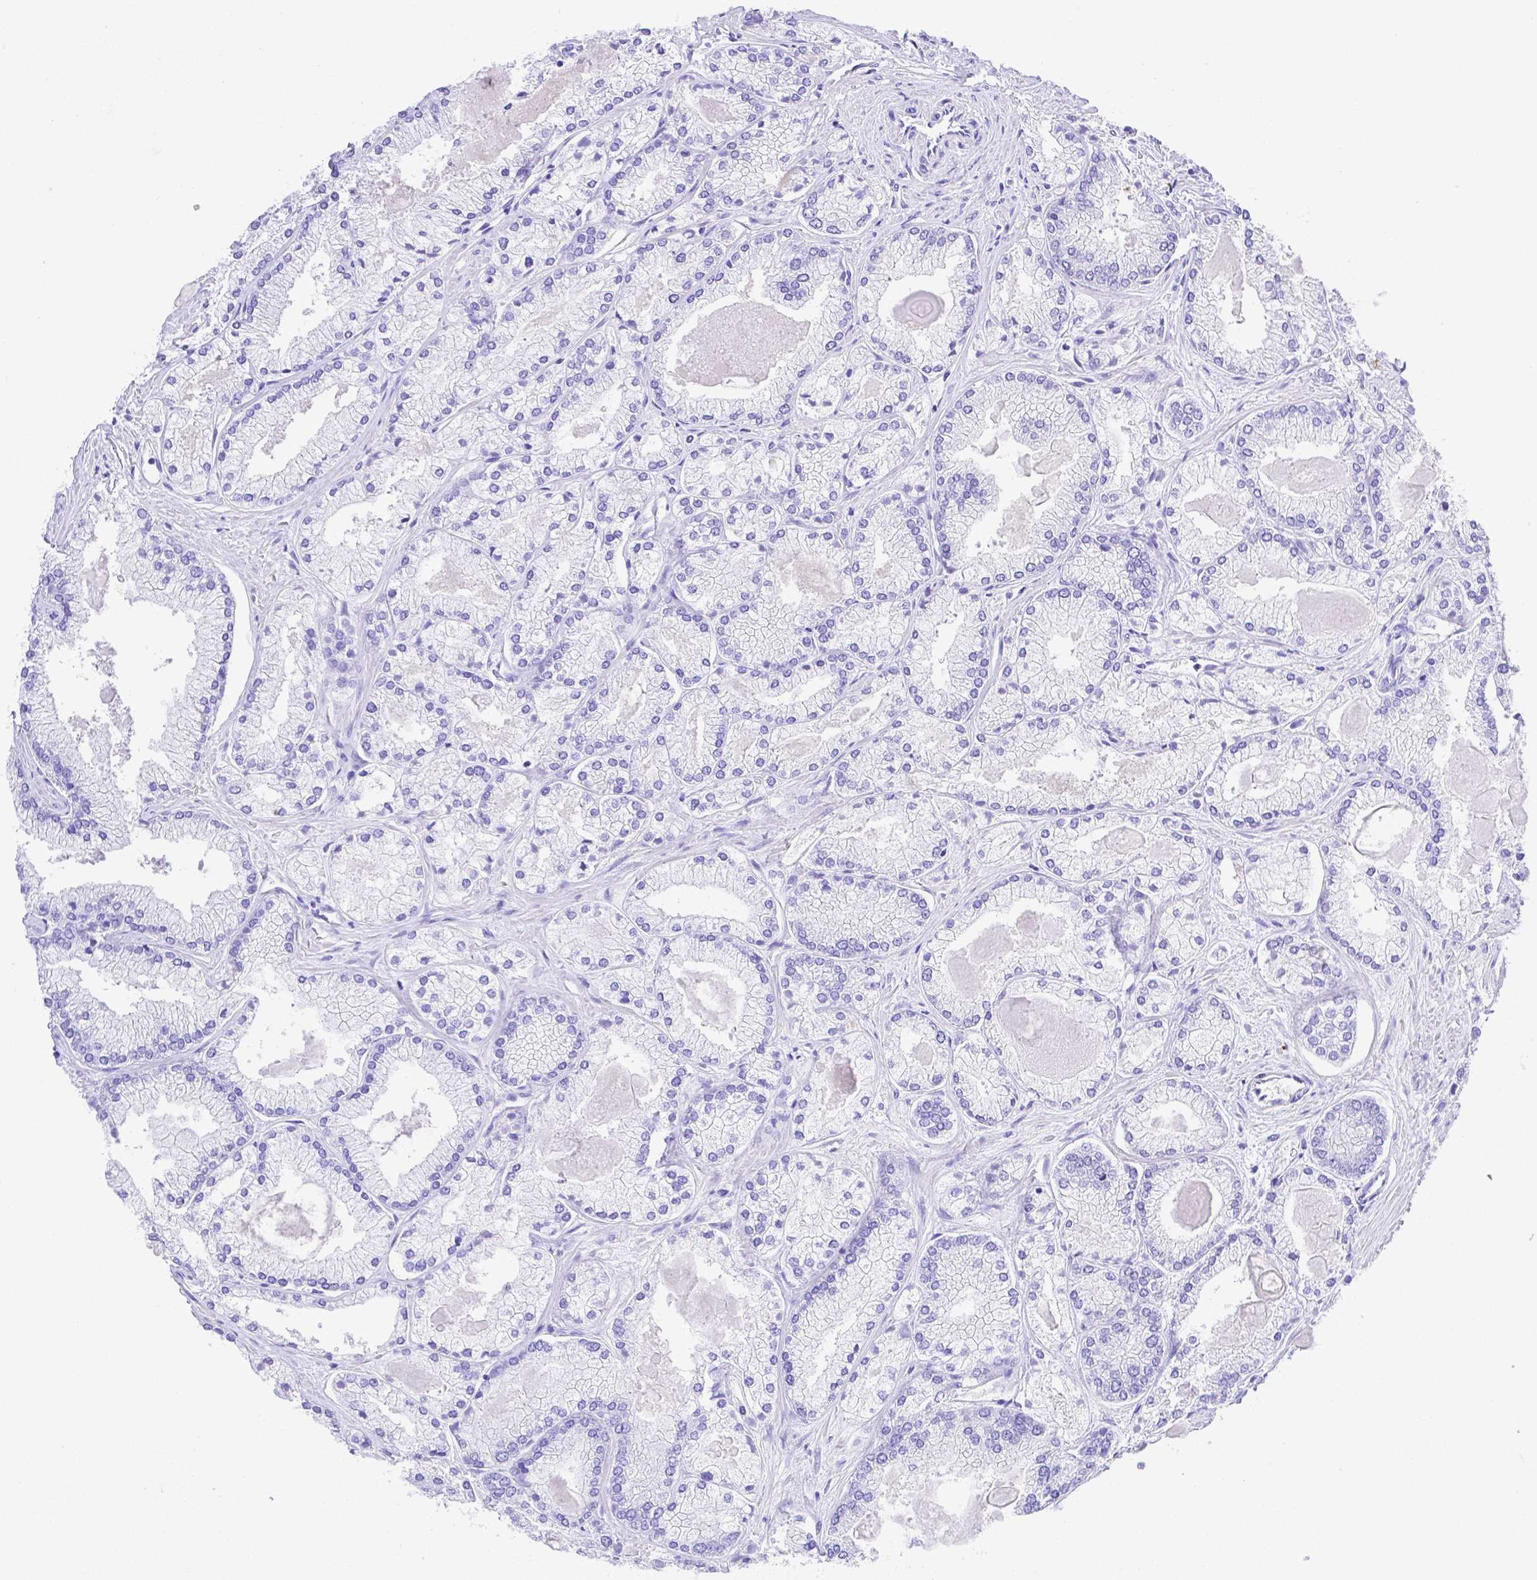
{"staining": {"intensity": "negative", "quantity": "none", "location": "none"}, "tissue": "prostate cancer", "cell_type": "Tumor cells", "image_type": "cancer", "snomed": [{"axis": "morphology", "description": "Adenocarcinoma, High grade"}, {"axis": "topography", "description": "Prostate"}], "caption": "Immunohistochemistry (IHC) of adenocarcinoma (high-grade) (prostate) displays no expression in tumor cells. (DAB (3,3'-diaminobenzidine) immunohistochemistry (IHC) visualized using brightfield microscopy, high magnification).", "gene": "SMR3A", "patient": {"sex": "male", "age": 68}}